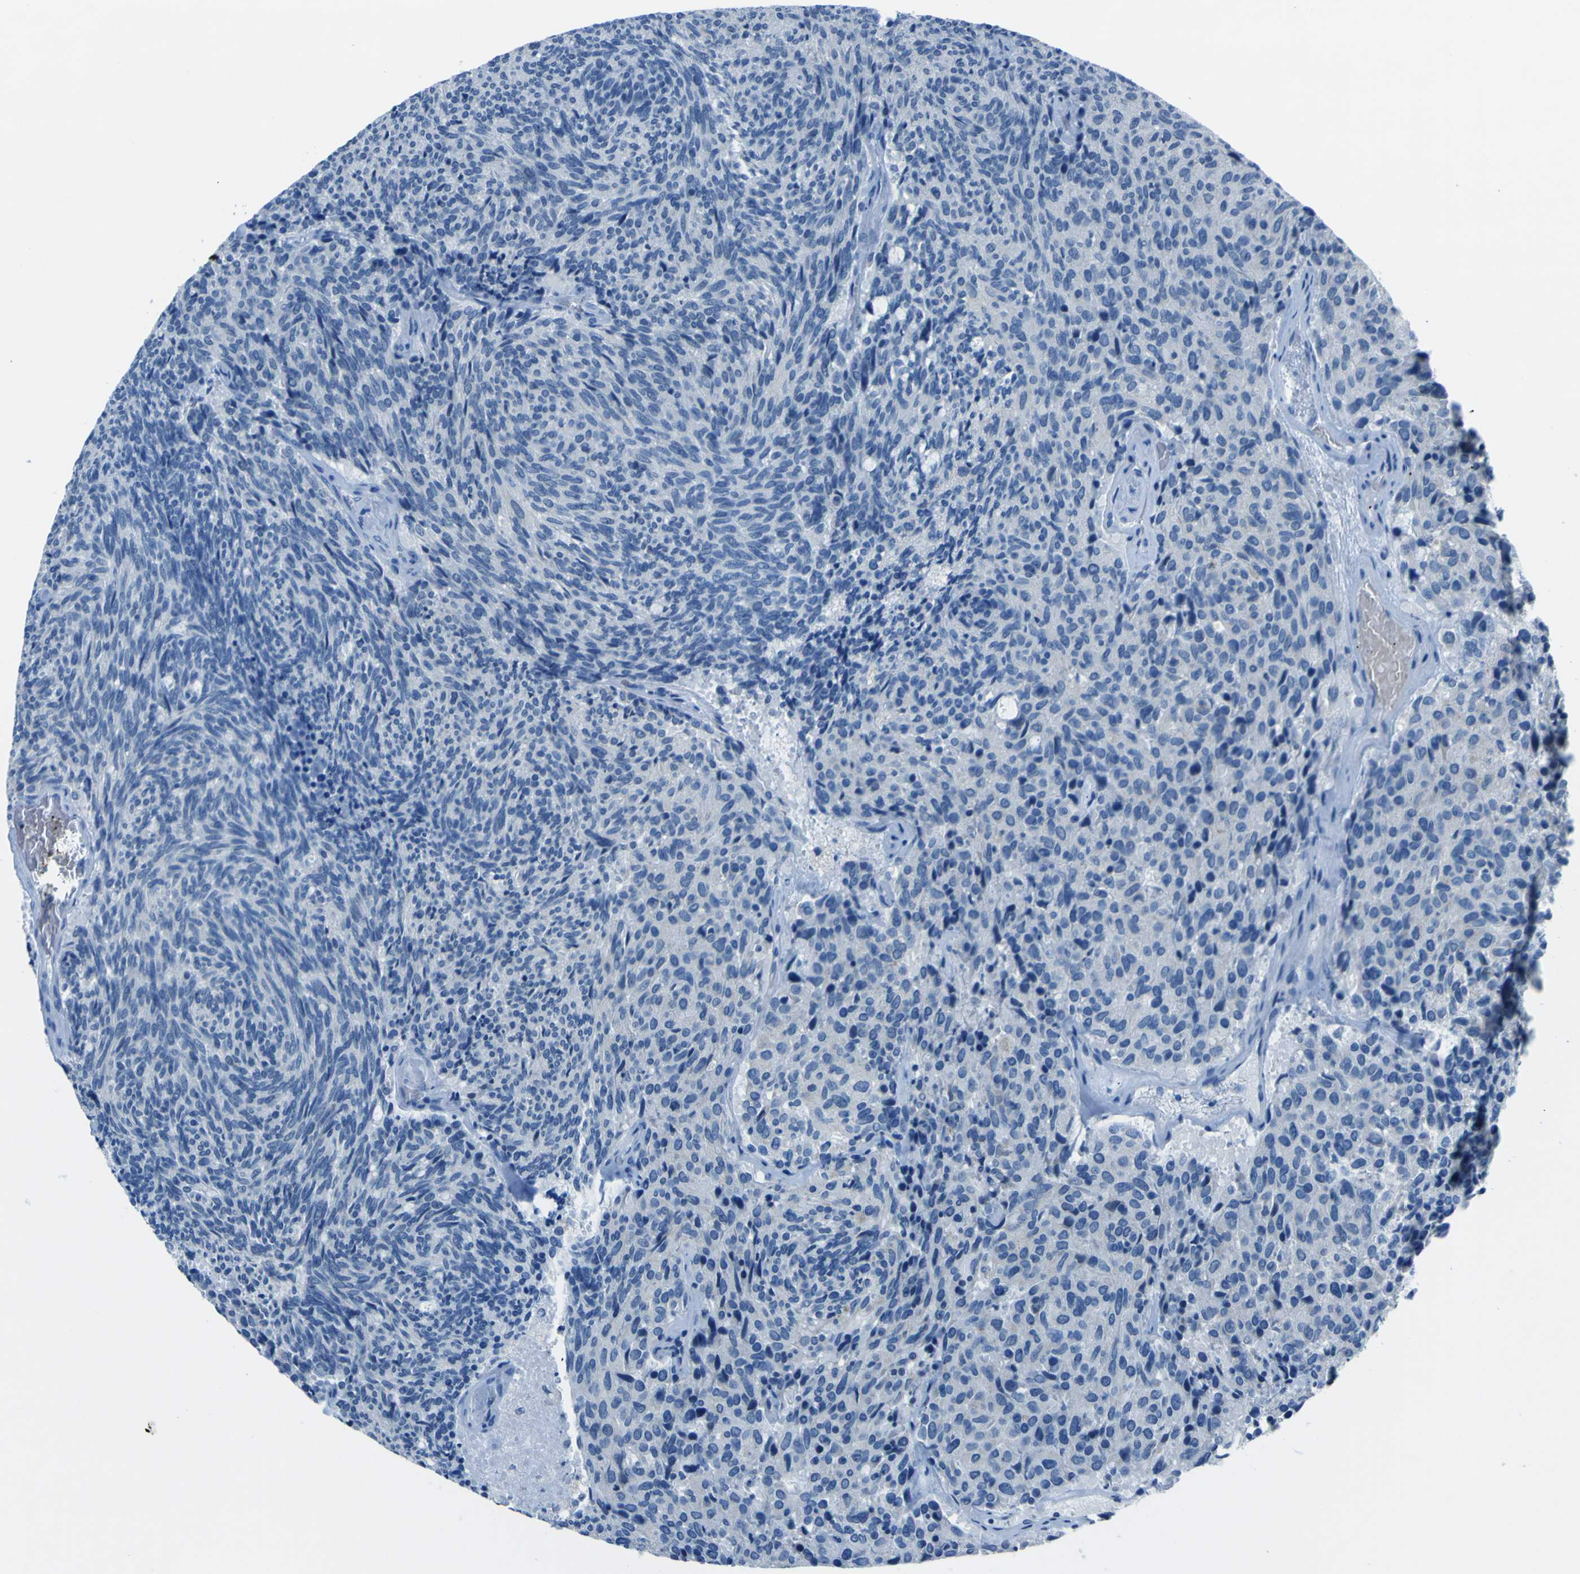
{"staining": {"intensity": "negative", "quantity": "none", "location": "none"}, "tissue": "carcinoid", "cell_type": "Tumor cells", "image_type": "cancer", "snomed": [{"axis": "morphology", "description": "Carcinoid, malignant, NOS"}, {"axis": "topography", "description": "Pancreas"}], "caption": "A high-resolution histopathology image shows immunohistochemistry (IHC) staining of carcinoid, which reveals no significant staining in tumor cells.", "gene": "PHKG1", "patient": {"sex": "female", "age": 54}}